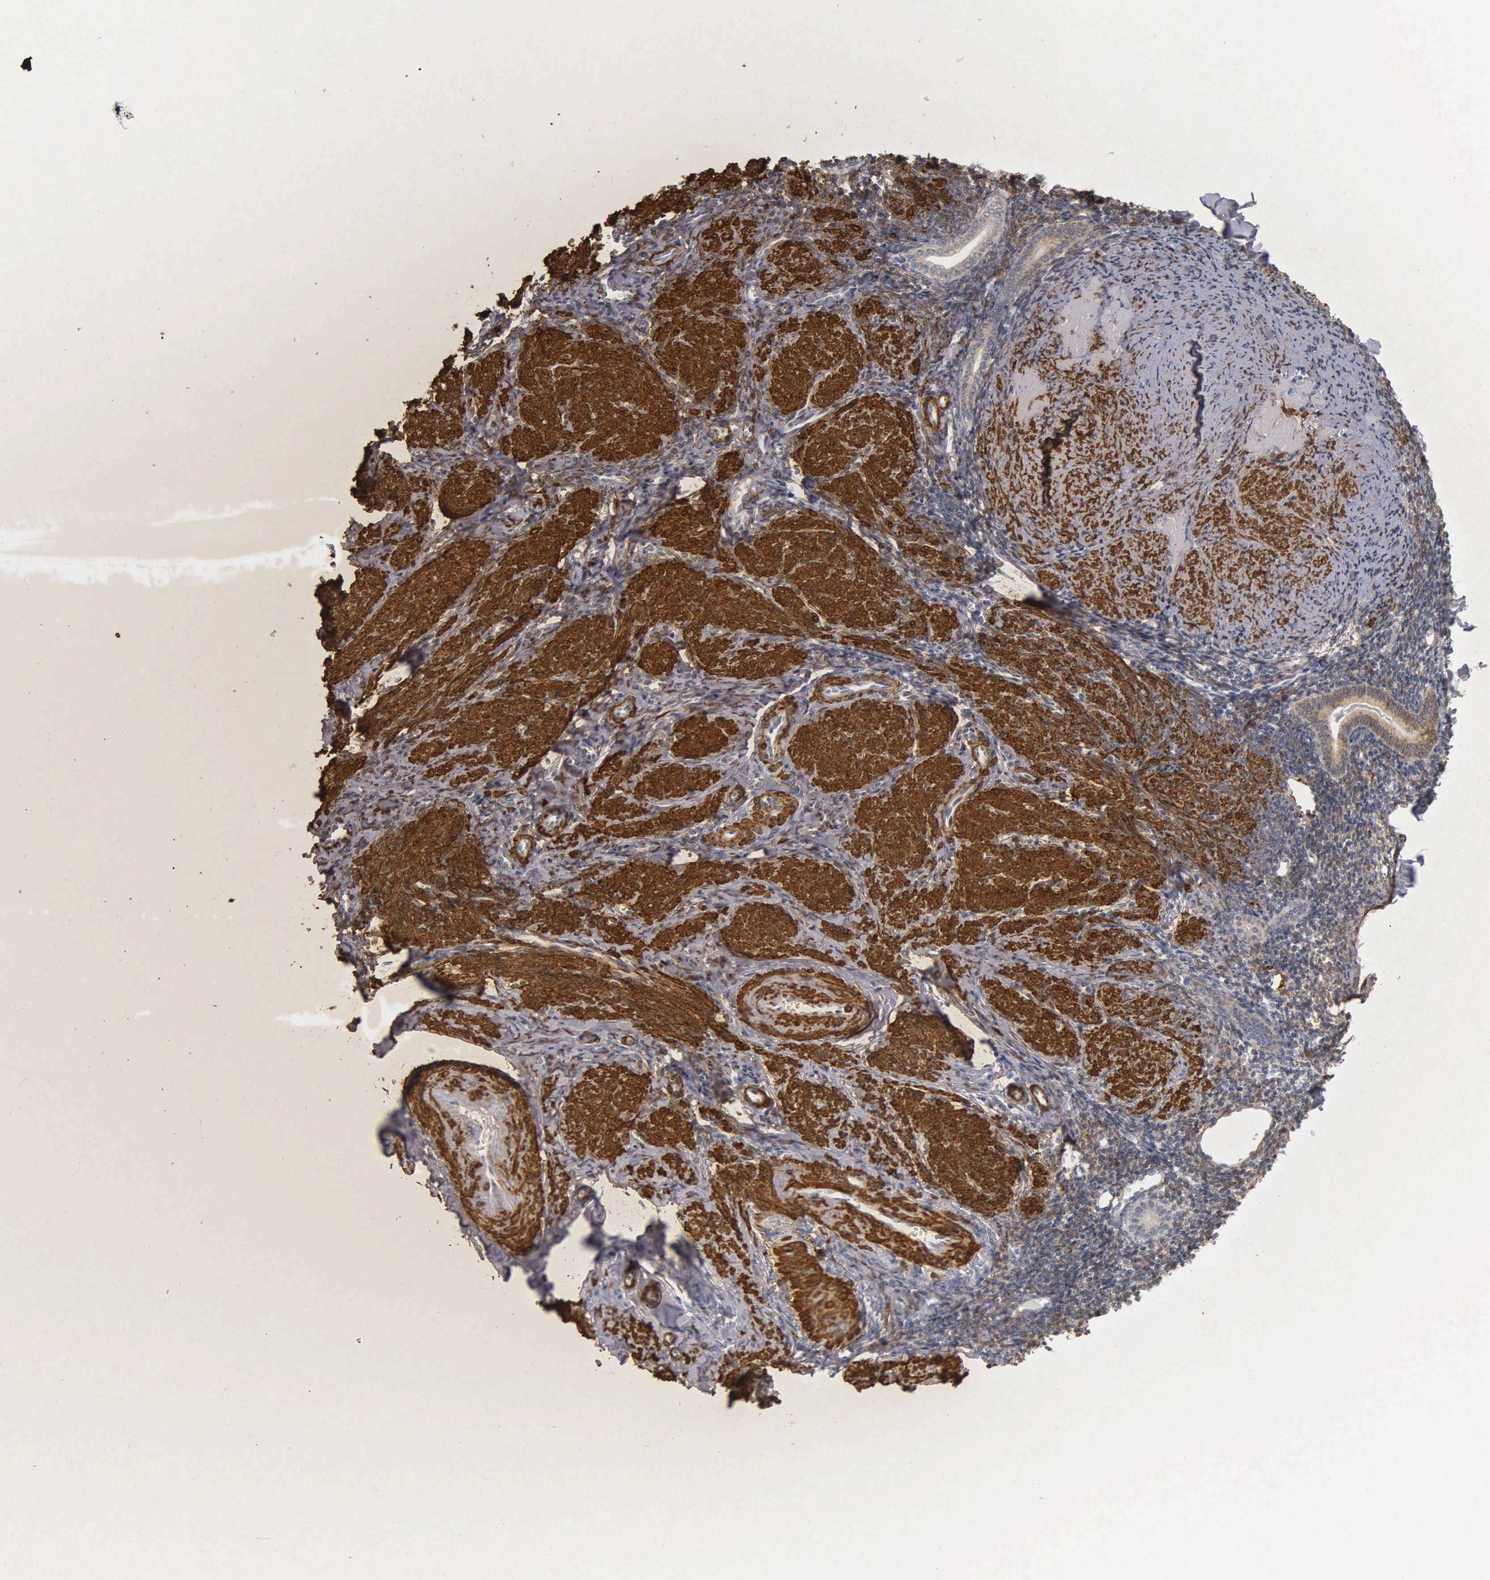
{"staining": {"intensity": "negative", "quantity": "none", "location": "none"}, "tissue": "endometrium", "cell_type": "Cells in endometrial stroma", "image_type": "normal", "snomed": [{"axis": "morphology", "description": "Normal tissue, NOS"}, {"axis": "morphology", "description": "Neoplasm, benign, NOS"}, {"axis": "topography", "description": "Uterus"}], "caption": "The immunohistochemistry (IHC) micrograph has no significant staining in cells in endometrial stroma of endometrium.", "gene": "CNN1", "patient": {"sex": "female", "age": 55}}